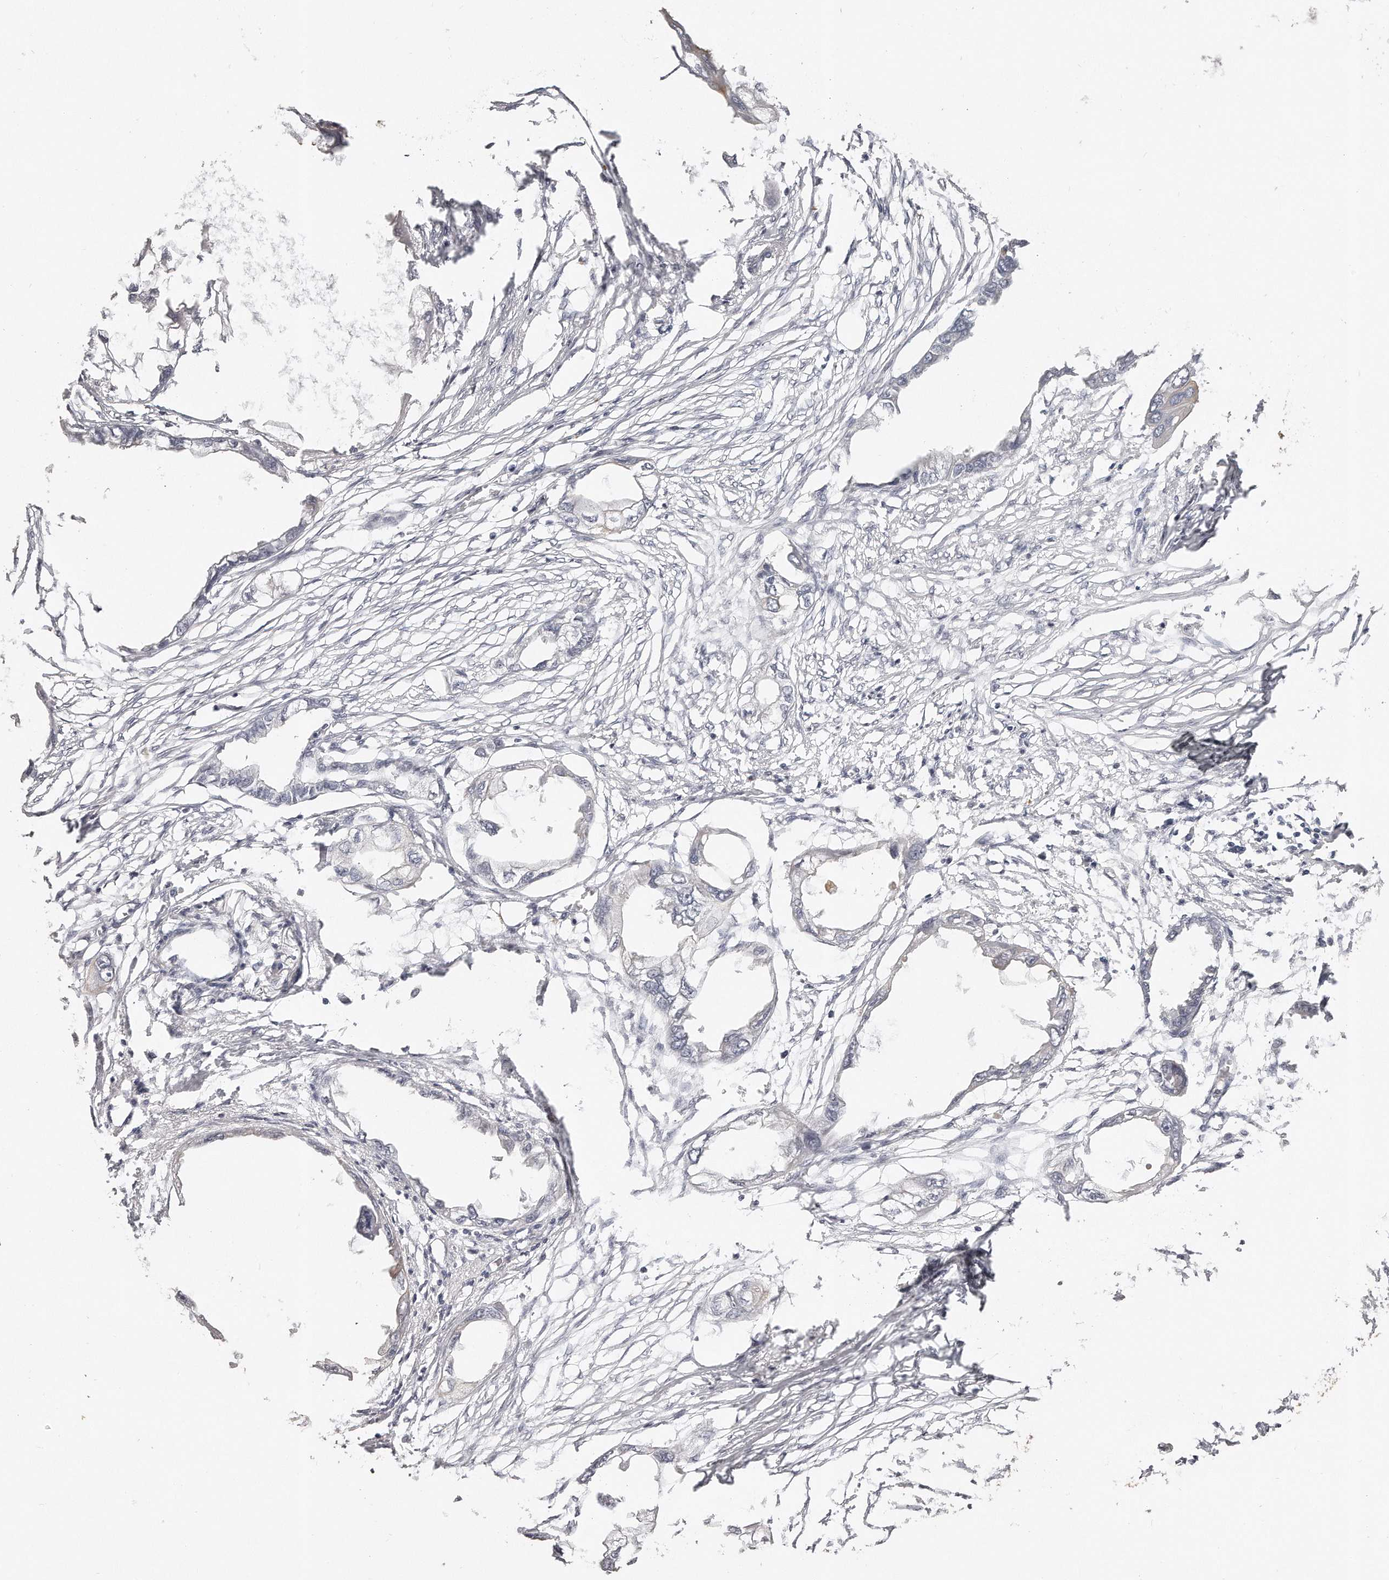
{"staining": {"intensity": "negative", "quantity": "none", "location": "none"}, "tissue": "endometrial cancer", "cell_type": "Tumor cells", "image_type": "cancer", "snomed": [{"axis": "morphology", "description": "Adenocarcinoma, NOS"}, {"axis": "morphology", "description": "Adenocarcinoma, metastatic, NOS"}, {"axis": "topography", "description": "Adipose tissue"}, {"axis": "topography", "description": "Endometrium"}], "caption": "DAB (3,3'-diaminobenzidine) immunohistochemical staining of human endometrial metastatic adenocarcinoma reveals no significant expression in tumor cells. (DAB (3,3'-diaminobenzidine) immunohistochemistry (IHC) visualized using brightfield microscopy, high magnification).", "gene": "ZYG11A", "patient": {"sex": "female", "age": 67}}